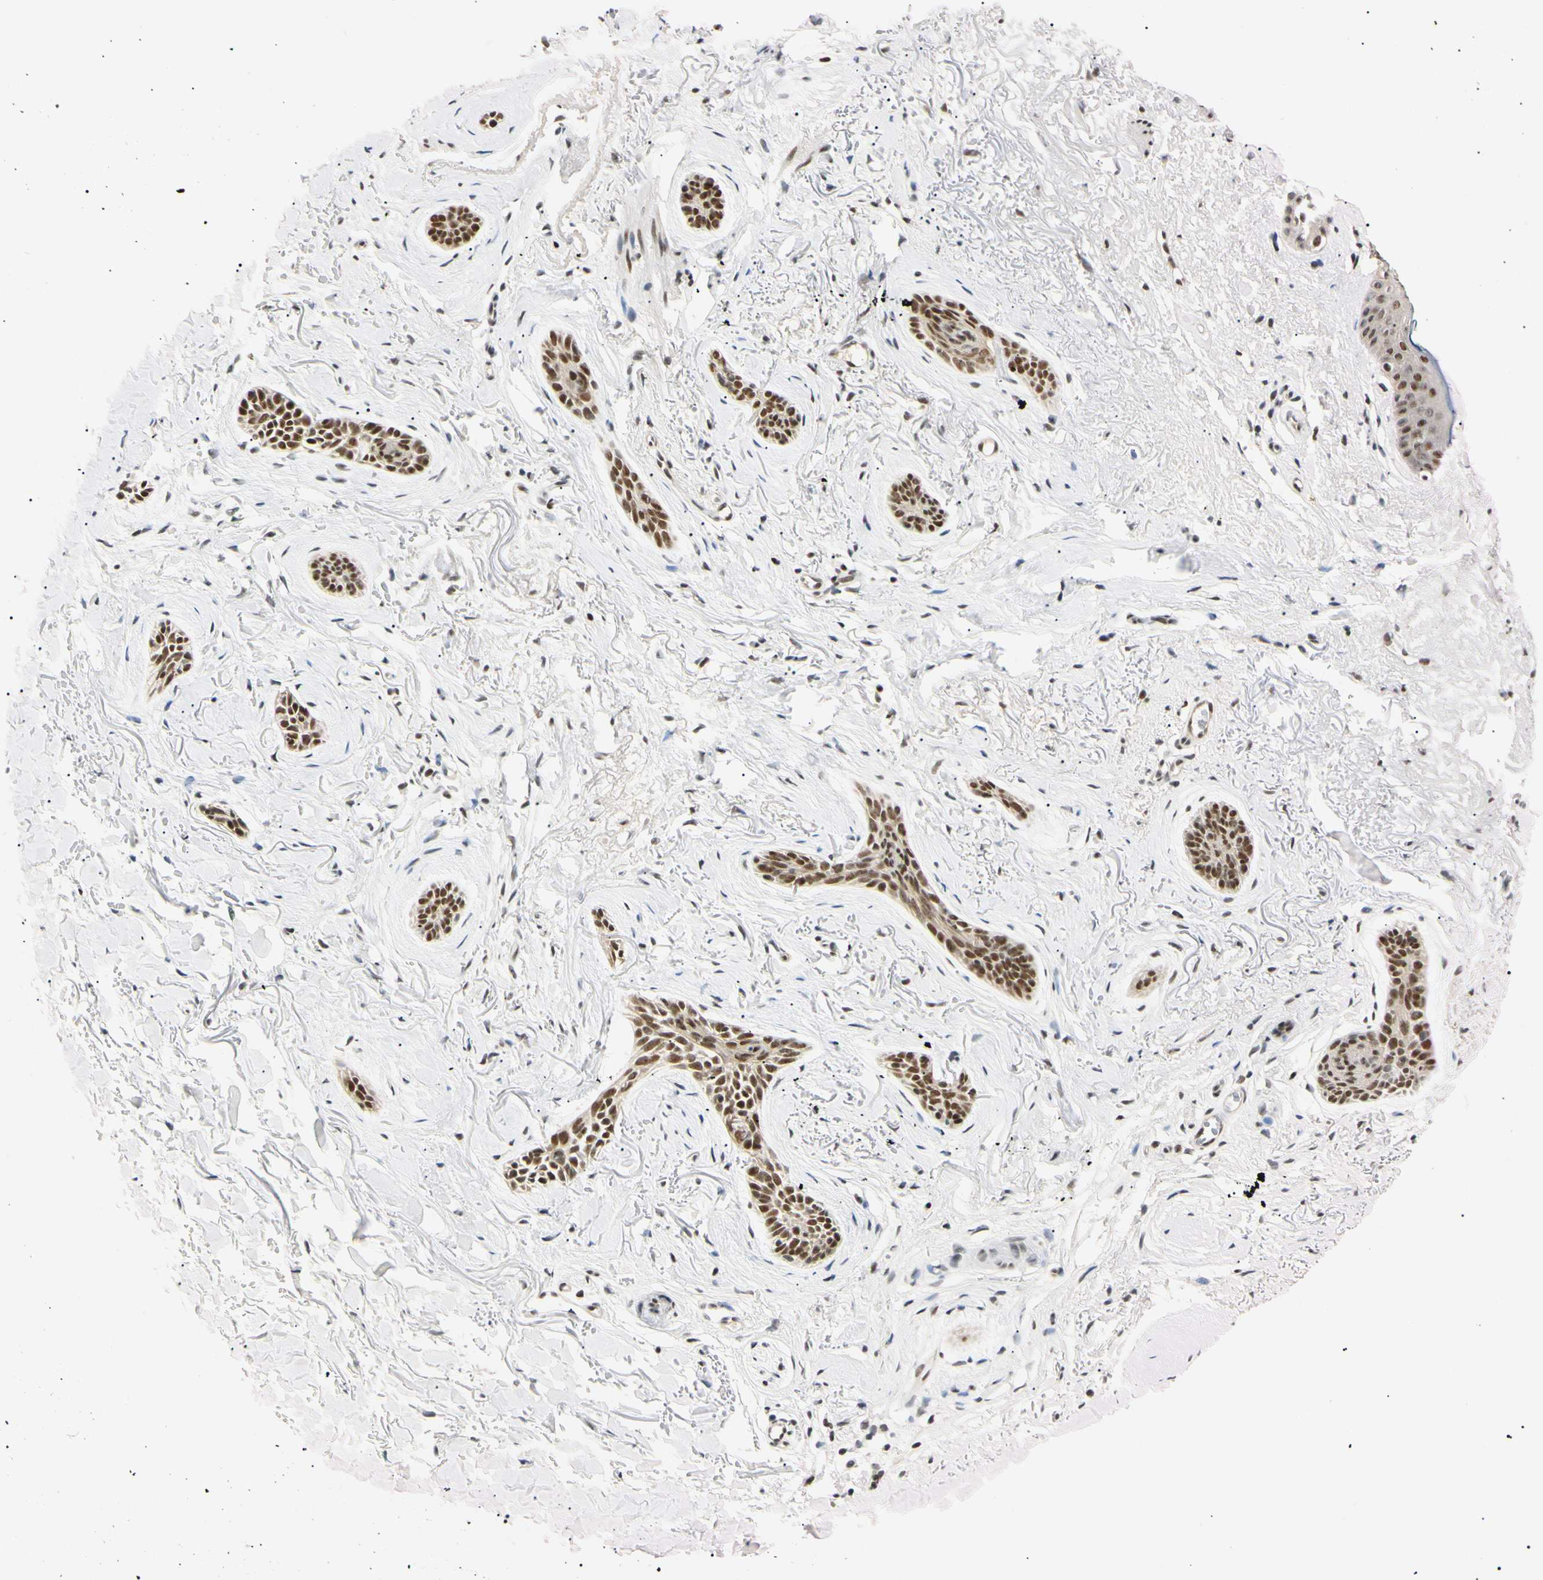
{"staining": {"intensity": "strong", "quantity": ">75%", "location": "nuclear"}, "tissue": "skin cancer", "cell_type": "Tumor cells", "image_type": "cancer", "snomed": [{"axis": "morphology", "description": "Basal cell carcinoma"}, {"axis": "topography", "description": "Skin"}], "caption": "This is a histology image of immunohistochemistry (IHC) staining of skin cancer (basal cell carcinoma), which shows strong expression in the nuclear of tumor cells.", "gene": "ZNF134", "patient": {"sex": "female", "age": 84}}